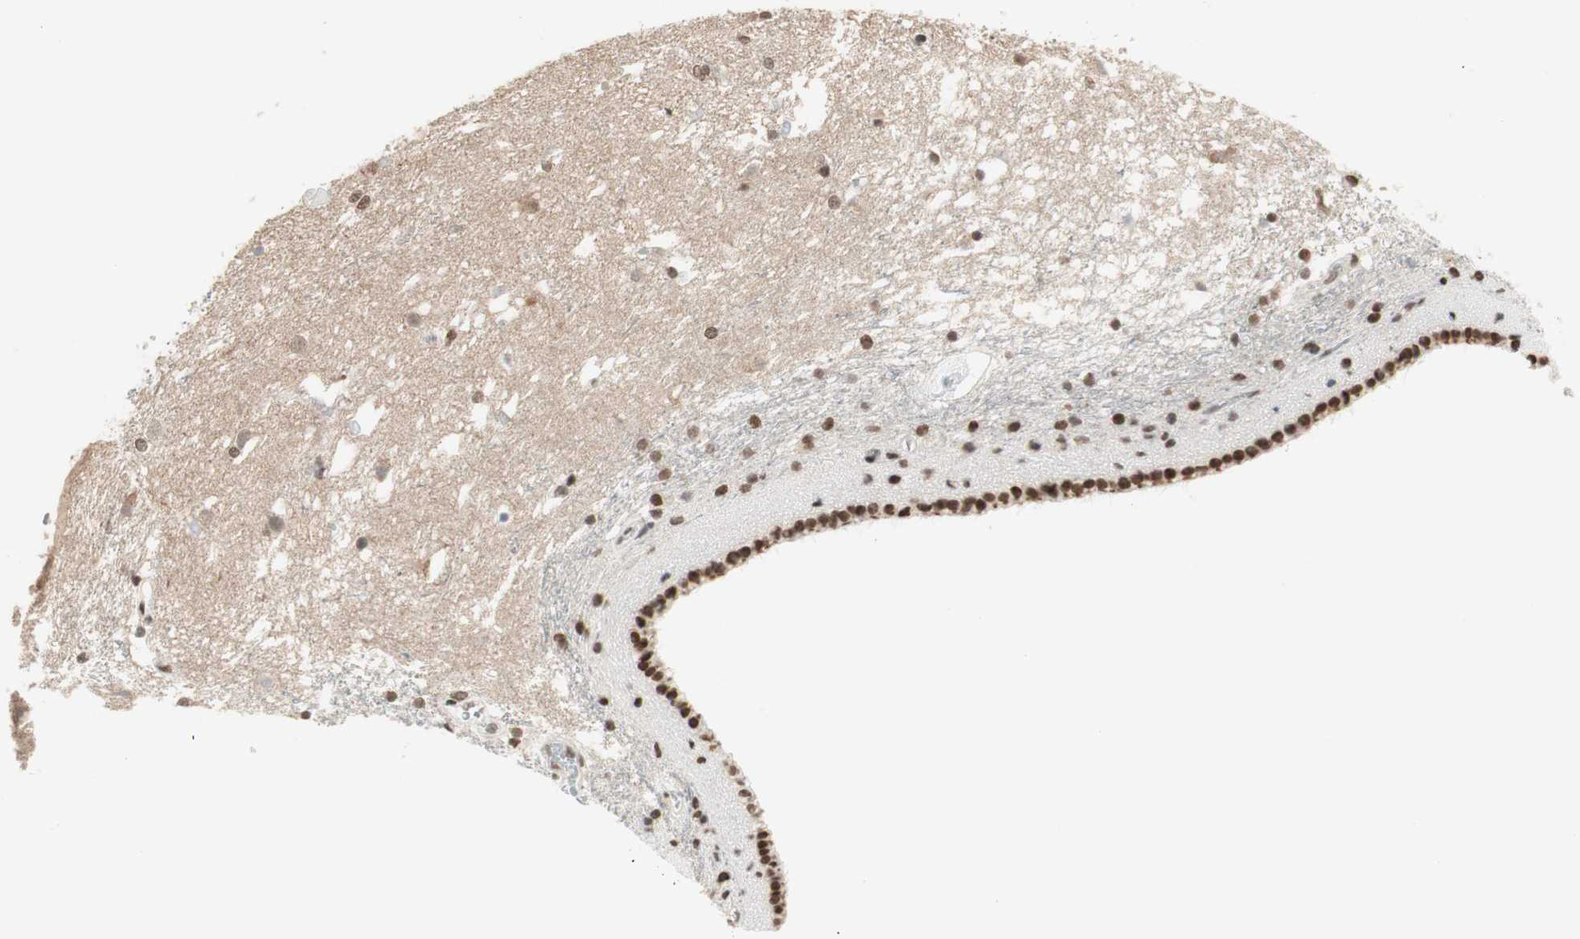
{"staining": {"intensity": "moderate", "quantity": ">75%", "location": "nuclear"}, "tissue": "caudate", "cell_type": "Glial cells", "image_type": "normal", "snomed": [{"axis": "morphology", "description": "Normal tissue, NOS"}, {"axis": "topography", "description": "Lateral ventricle wall"}], "caption": "Unremarkable caudate was stained to show a protein in brown. There is medium levels of moderate nuclear staining in approximately >75% of glial cells.", "gene": "SMARCE1", "patient": {"sex": "female", "age": 19}}